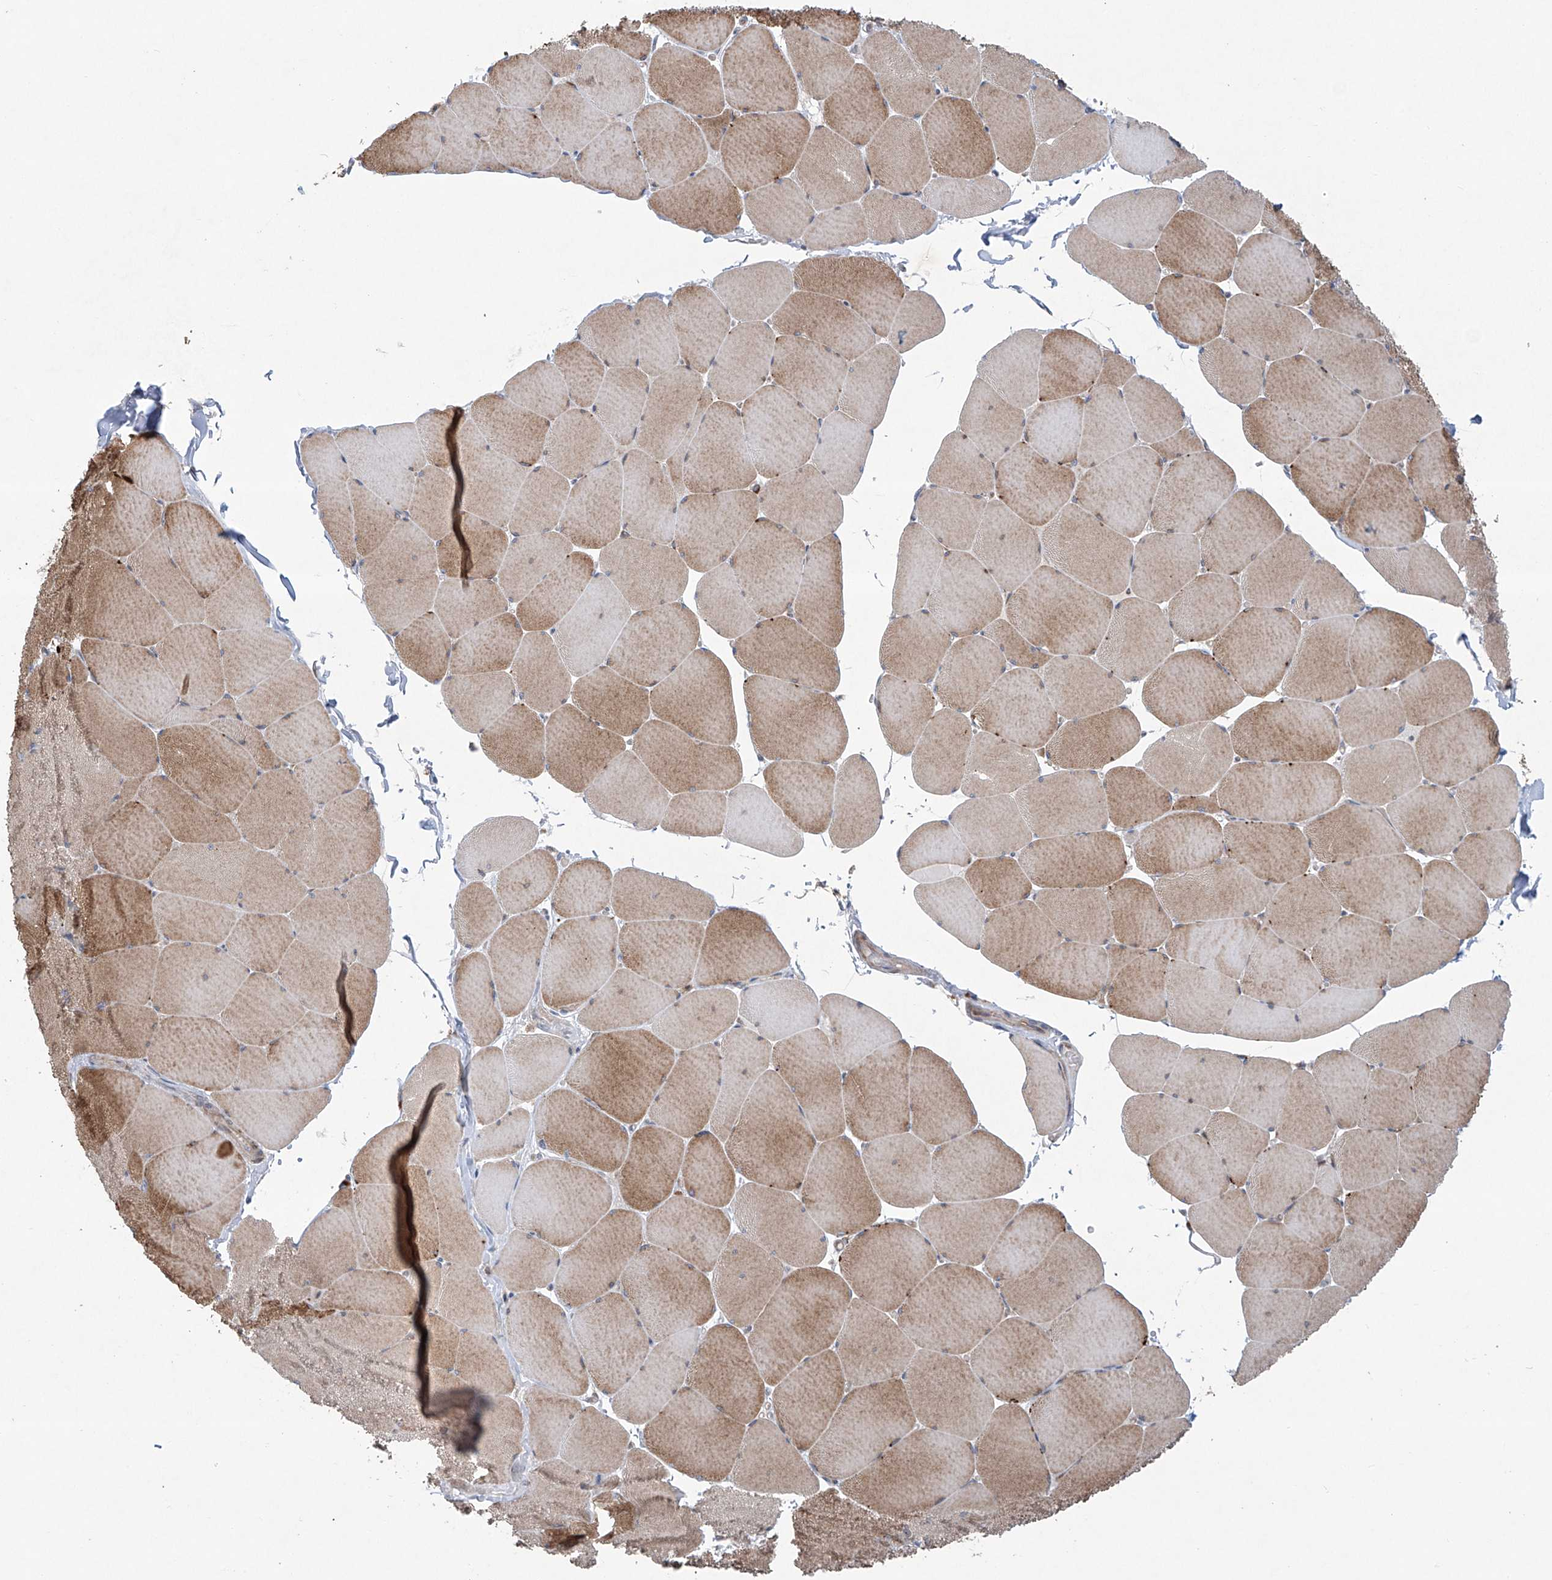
{"staining": {"intensity": "moderate", "quantity": "25%-75%", "location": "cytoplasmic/membranous"}, "tissue": "skeletal muscle", "cell_type": "Myocytes", "image_type": "normal", "snomed": [{"axis": "morphology", "description": "Normal tissue, NOS"}, {"axis": "topography", "description": "Skeletal muscle"}, {"axis": "topography", "description": "Head-Neck"}], "caption": "A brown stain highlights moderate cytoplasmic/membranous expression of a protein in myocytes of unremarkable skeletal muscle. Nuclei are stained in blue.", "gene": "KLC4", "patient": {"sex": "male", "age": 66}}